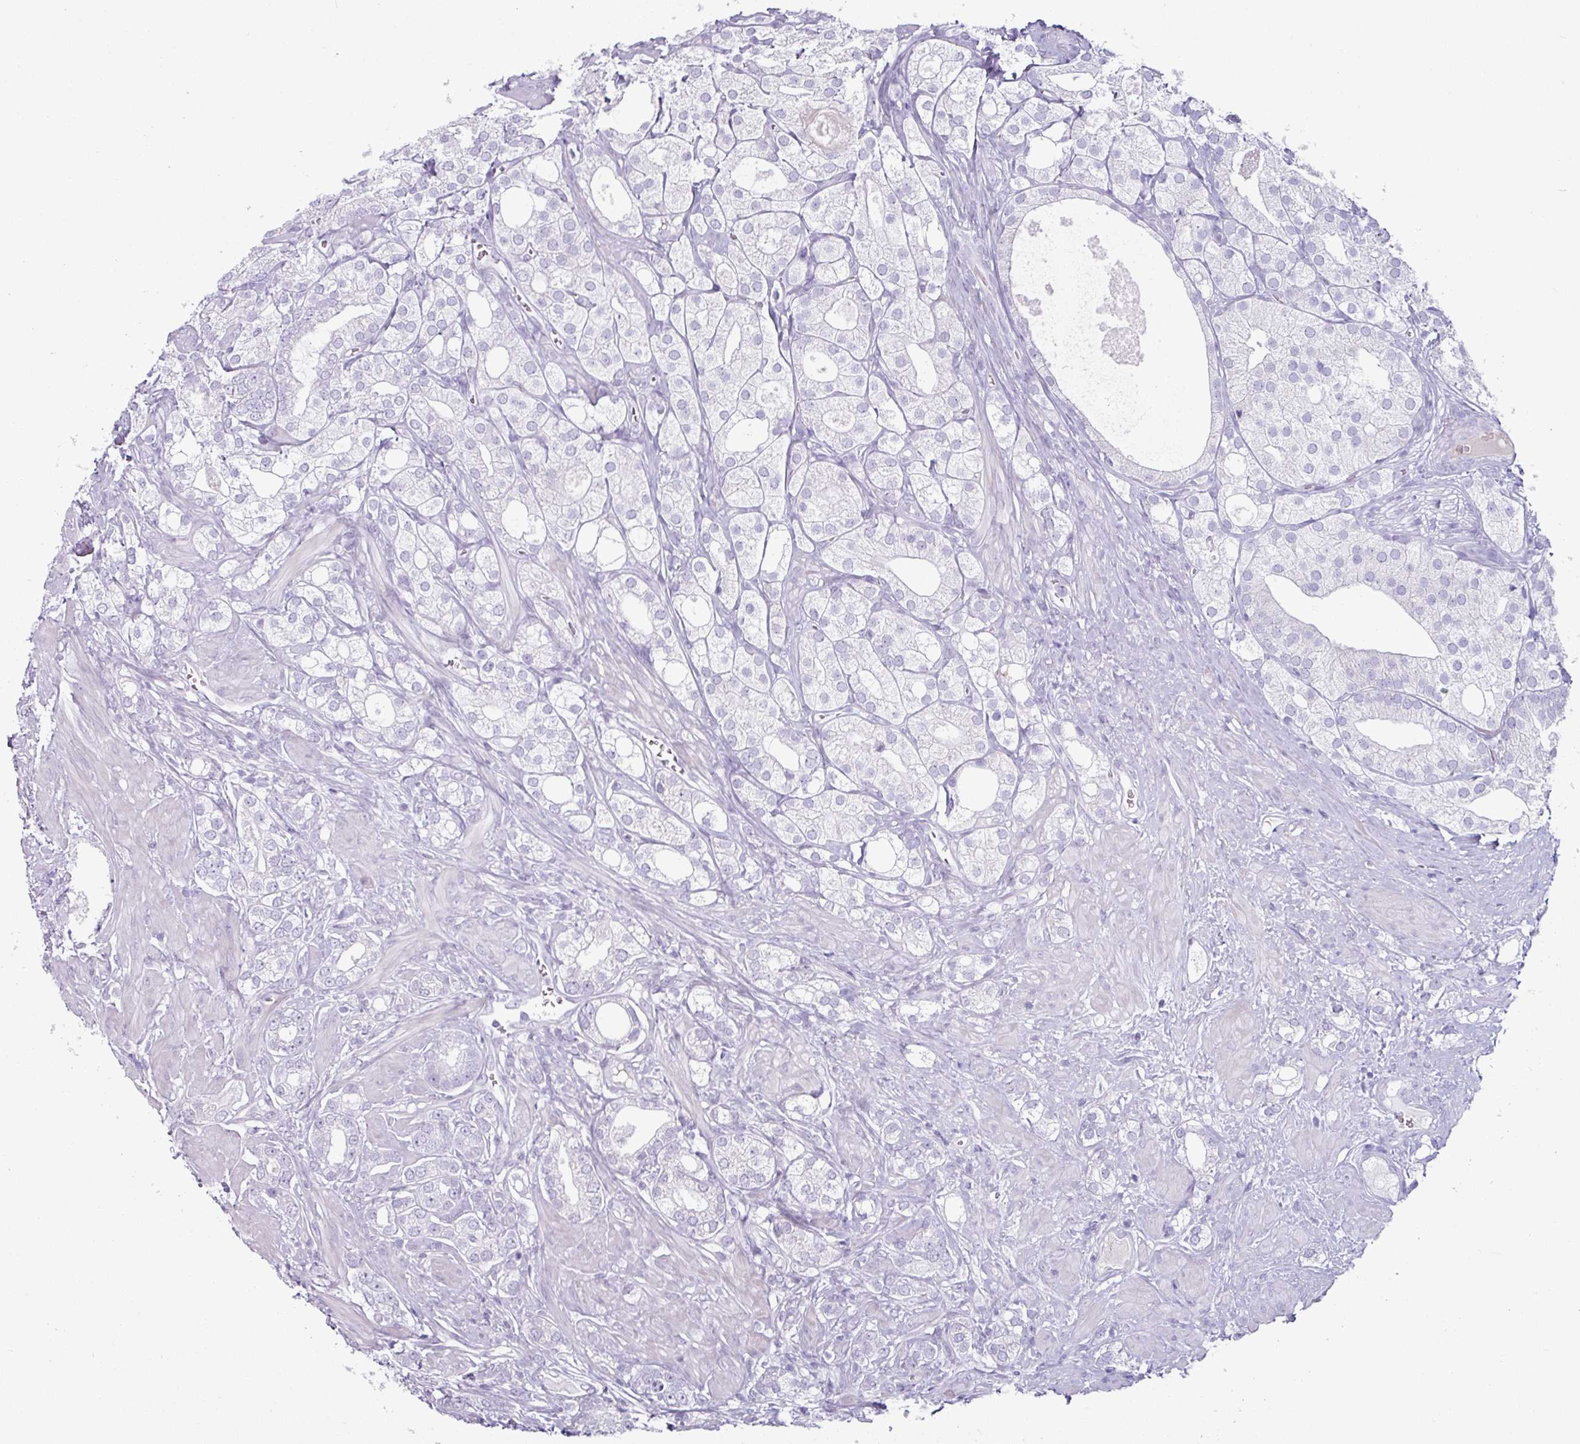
{"staining": {"intensity": "negative", "quantity": "none", "location": "none"}, "tissue": "prostate cancer", "cell_type": "Tumor cells", "image_type": "cancer", "snomed": [{"axis": "morphology", "description": "Adenocarcinoma, High grade"}, {"axis": "topography", "description": "Prostate"}], "caption": "Micrograph shows no significant protein expression in tumor cells of prostate cancer (high-grade adenocarcinoma).", "gene": "CLCA1", "patient": {"sex": "male", "age": 50}}